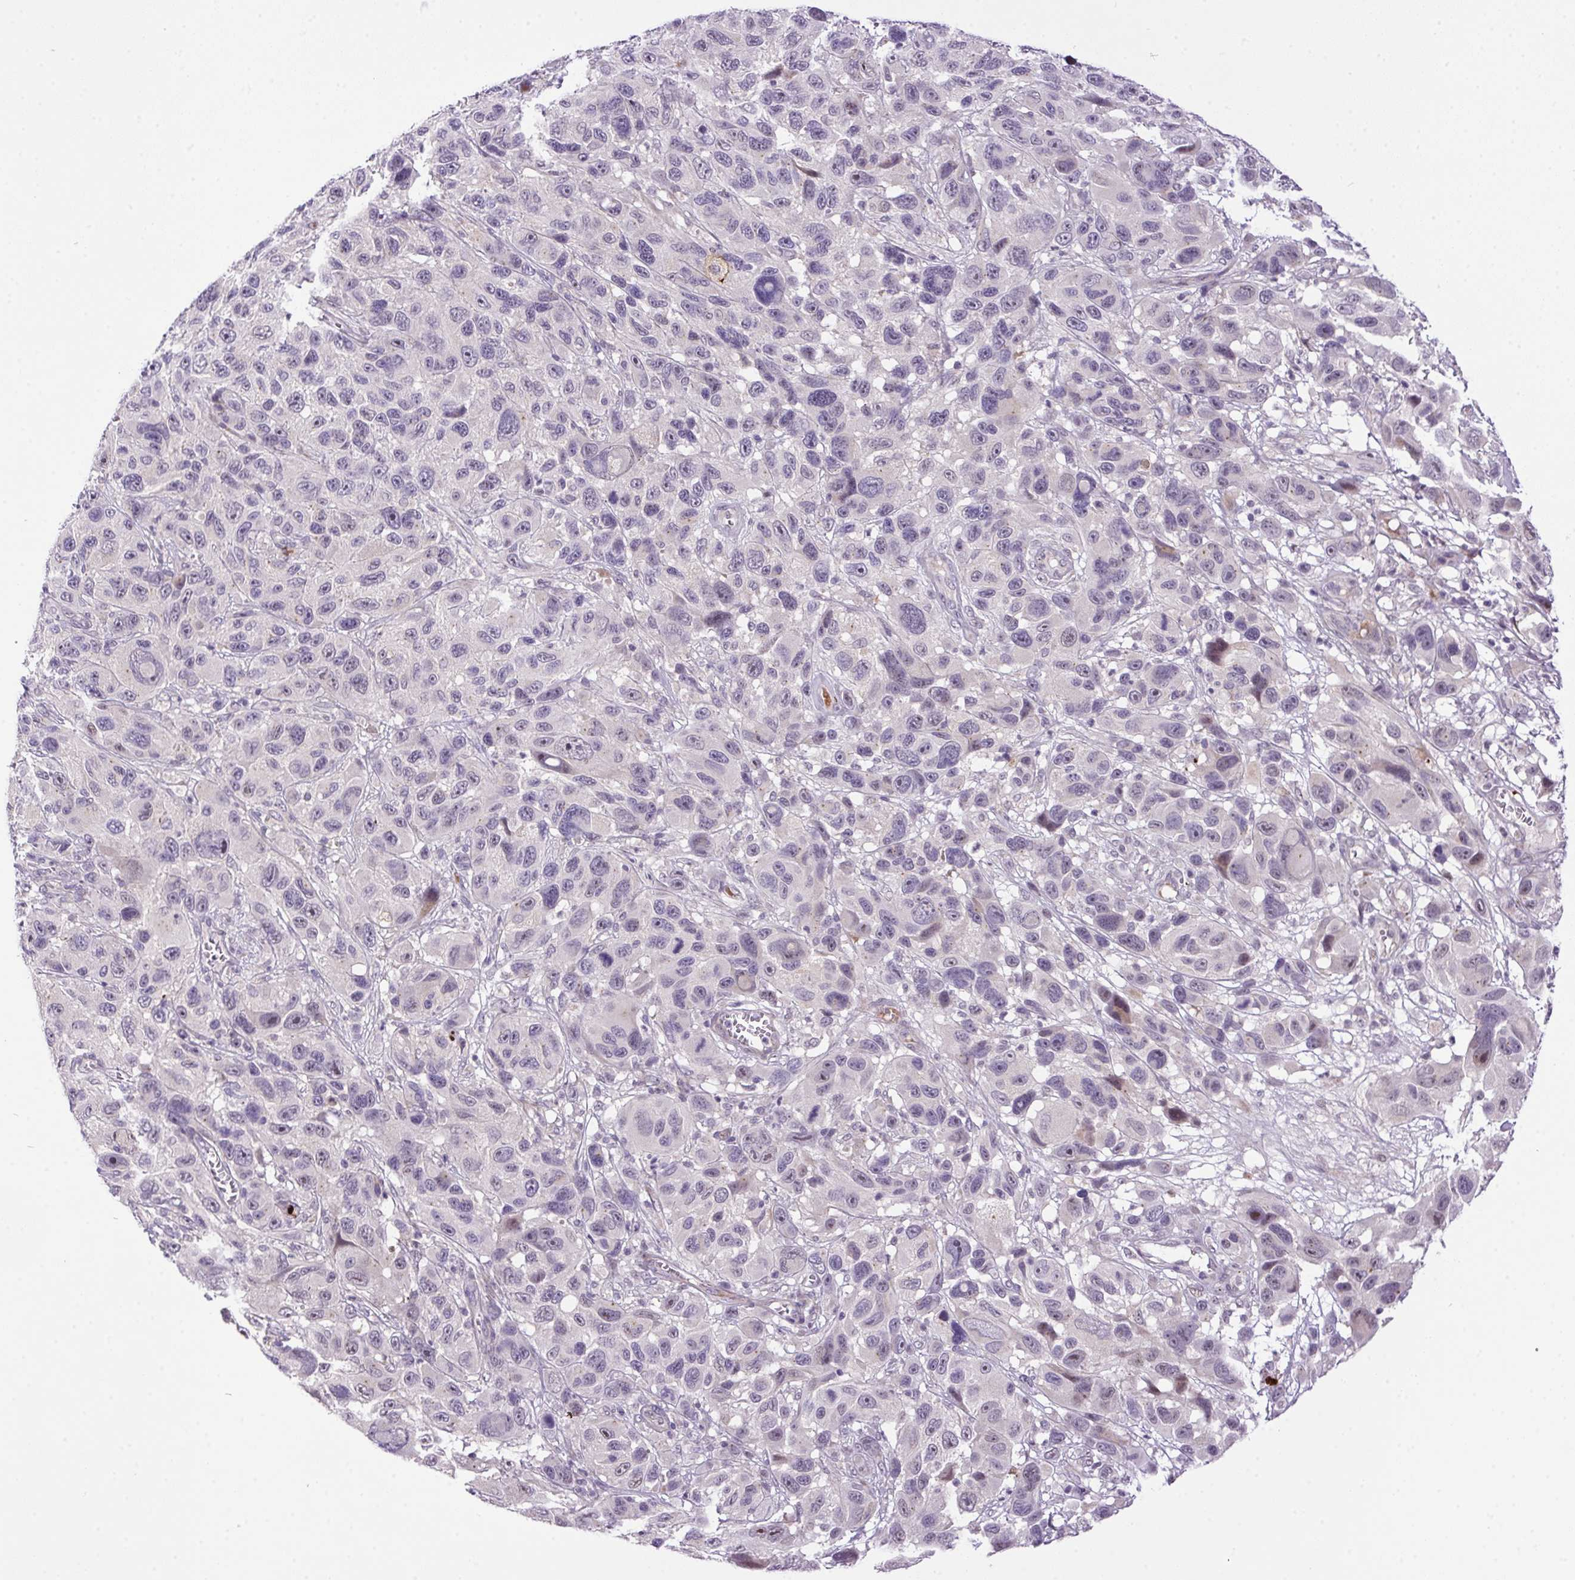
{"staining": {"intensity": "negative", "quantity": "none", "location": "none"}, "tissue": "melanoma", "cell_type": "Tumor cells", "image_type": "cancer", "snomed": [{"axis": "morphology", "description": "Malignant melanoma, NOS"}, {"axis": "topography", "description": "Skin"}], "caption": "IHC photomicrograph of melanoma stained for a protein (brown), which shows no staining in tumor cells. The staining is performed using DAB brown chromogen with nuclei counter-stained in using hematoxylin.", "gene": "LRRTM1", "patient": {"sex": "male", "age": 53}}